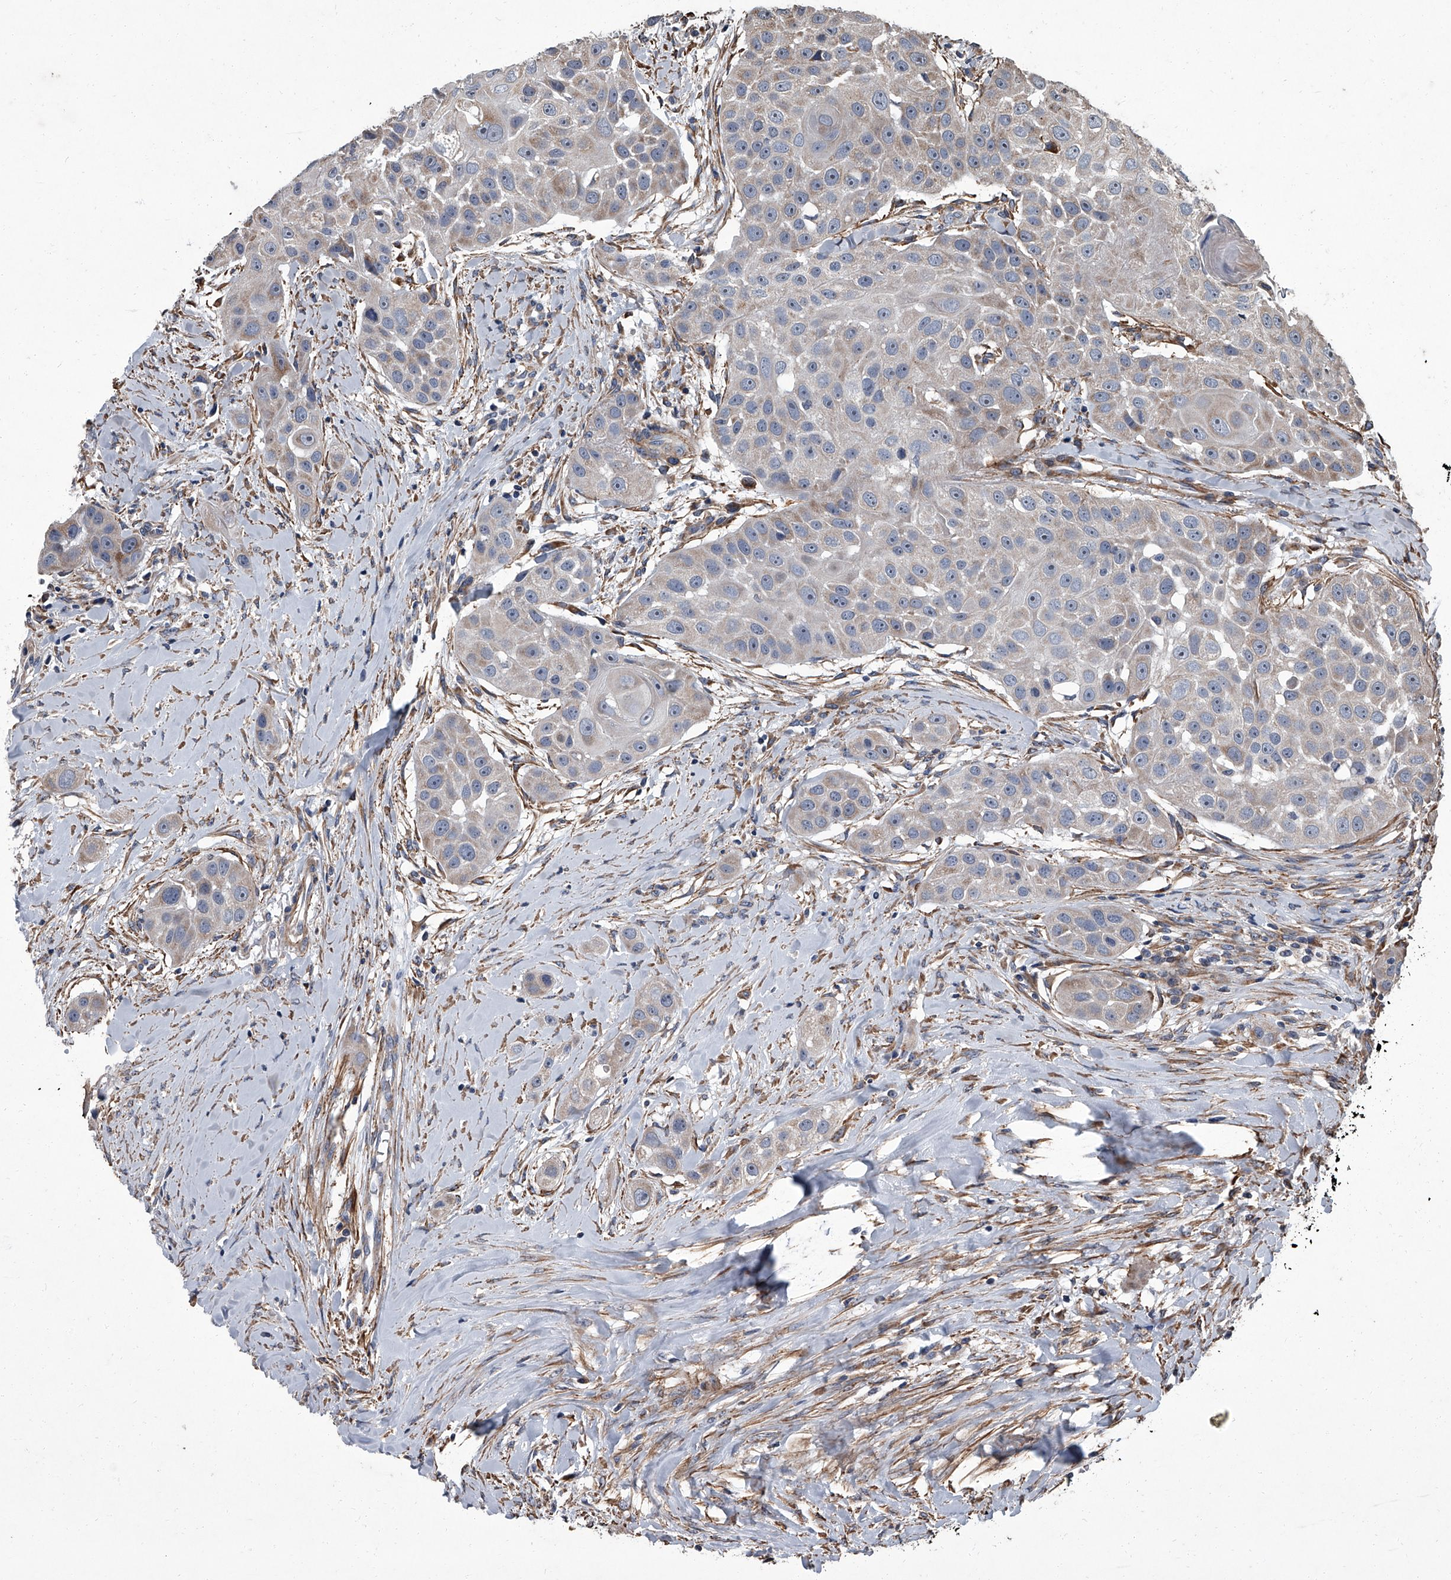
{"staining": {"intensity": "negative", "quantity": "none", "location": "none"}, "tissue": "head and neck cancer", "cell_type": "Tumor cells", "image_type": "cancer", "snomed": [{"axis": "morphology", "description": "Normal tissue, NOS"}, {"axis": "morphology", "description": "Squamous cell carcinoma, NOS"}, {"axis": "topography", "description": "Skeletal muscle"}, {"axis": "topography", "description": "Head-Neck"}], "caption": "Immunohistochemical staining of head and neck cancer exhibits no significant expression in tumor cells.", "gene": "SIRT4", "patient": {"sex": "male", "age": 51}}